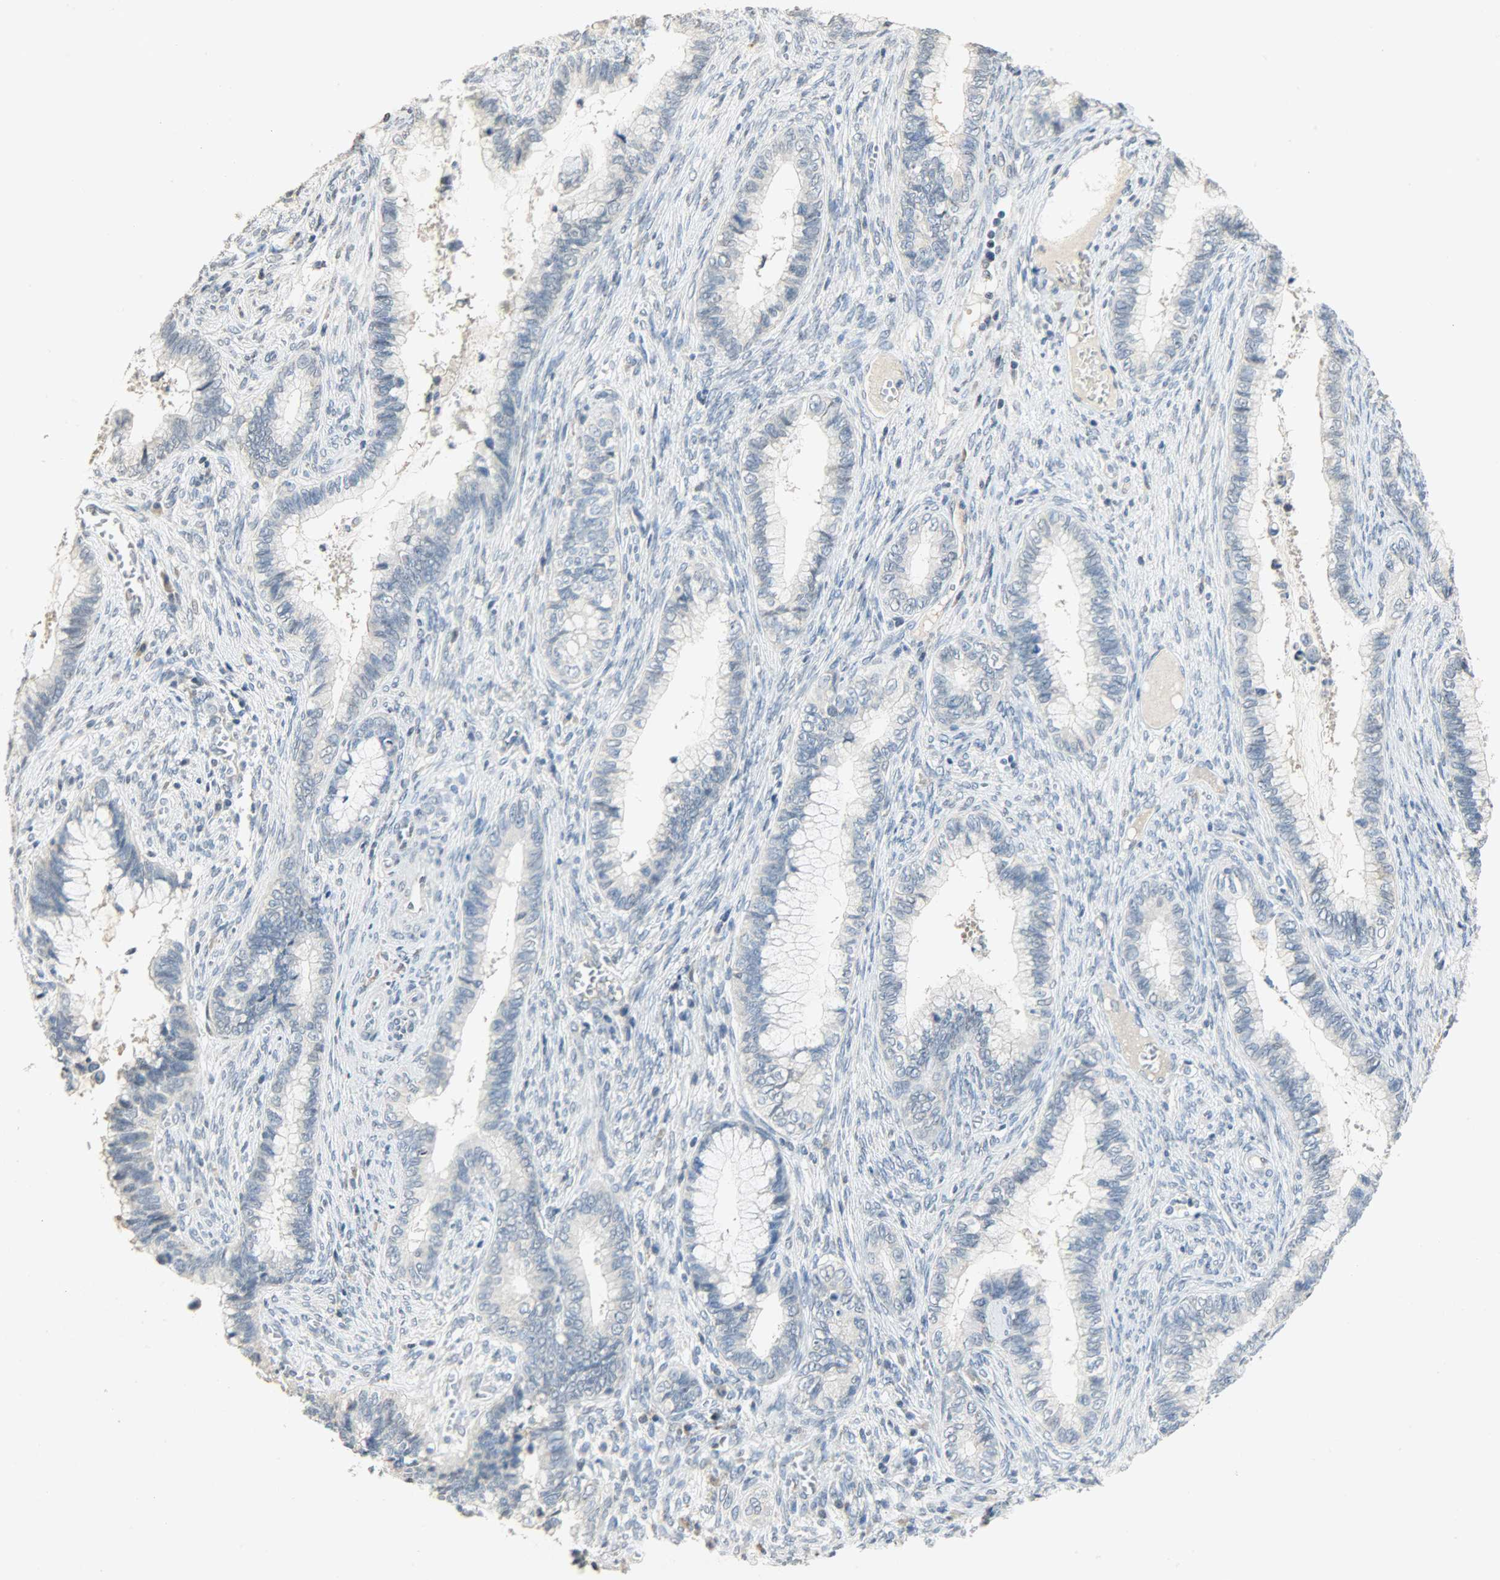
{"staining": {"intensity": "negative", "quantity": "none", "location": "none"}, "tissue": "cervical cancer", "cell_type": "Tumor cells", "image_type": "cancer", "snomed": [{"axis": "morphology", "description": "Adenocarcinoma, NOS"}, {"axis": "topography", "description": "Cervix"}], "caption": "A high-resolution photomicrograph shows IHC staining of cervical cancer, which exhibits no significant positivity in tumor cells.", "gene": "DNAJB6", "patient": {"sex": "female", "age": 44}}